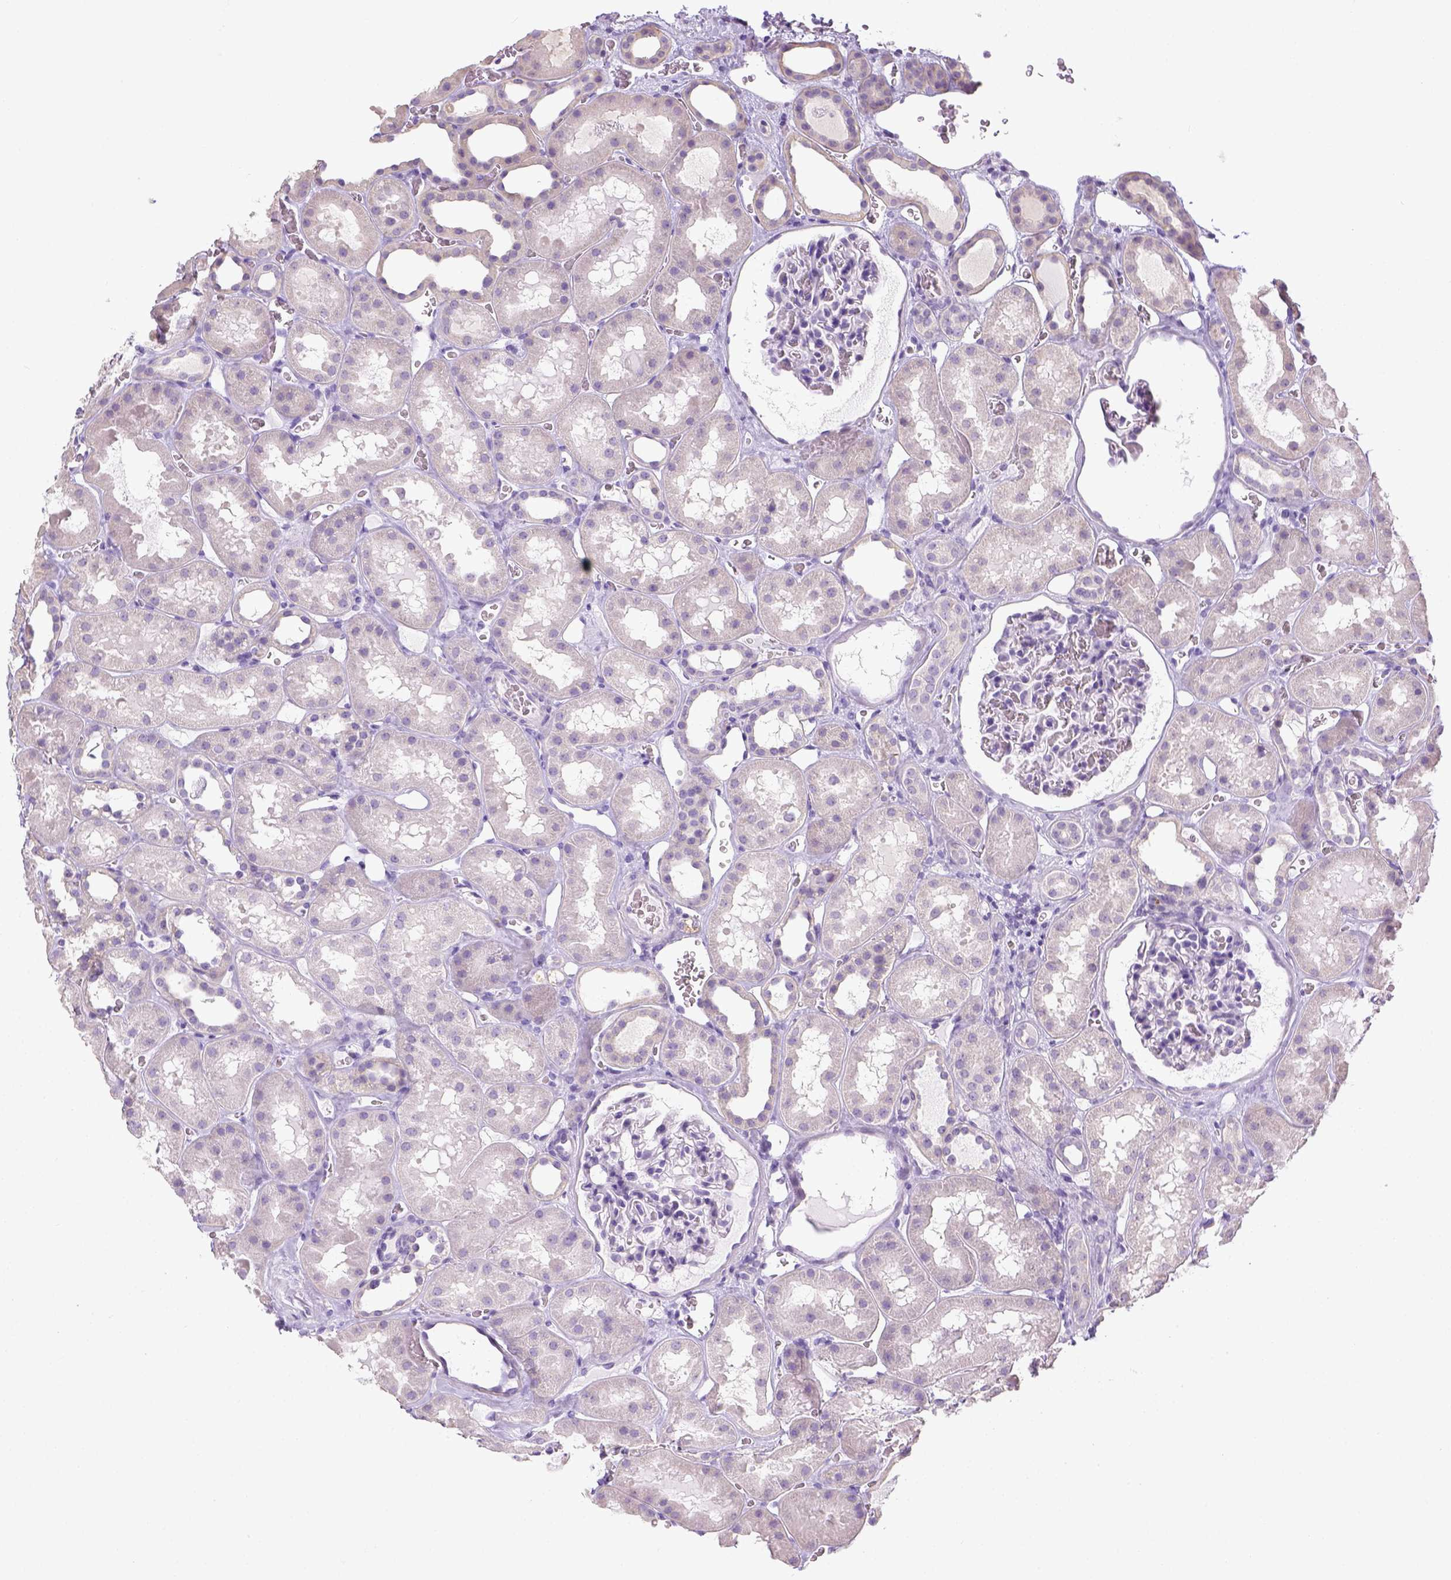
{"staining": {"intensity": "negative", "quantity": "none", "location": "none"}, "tissue": "kidney", "cell_type": "Cells in glomeruli", "image_type": "normal", "snomed": [{"axis": "morphology", "description": "Normal tissue, NOS"}, {"axis": "topography", "description": "Kidney"}], "caption": "Human kidney stained for a protein using IHC shows no staining in cells in glomeruli.", "gene": "LGSN", "patient": {"sex": "female", "age": 41}}